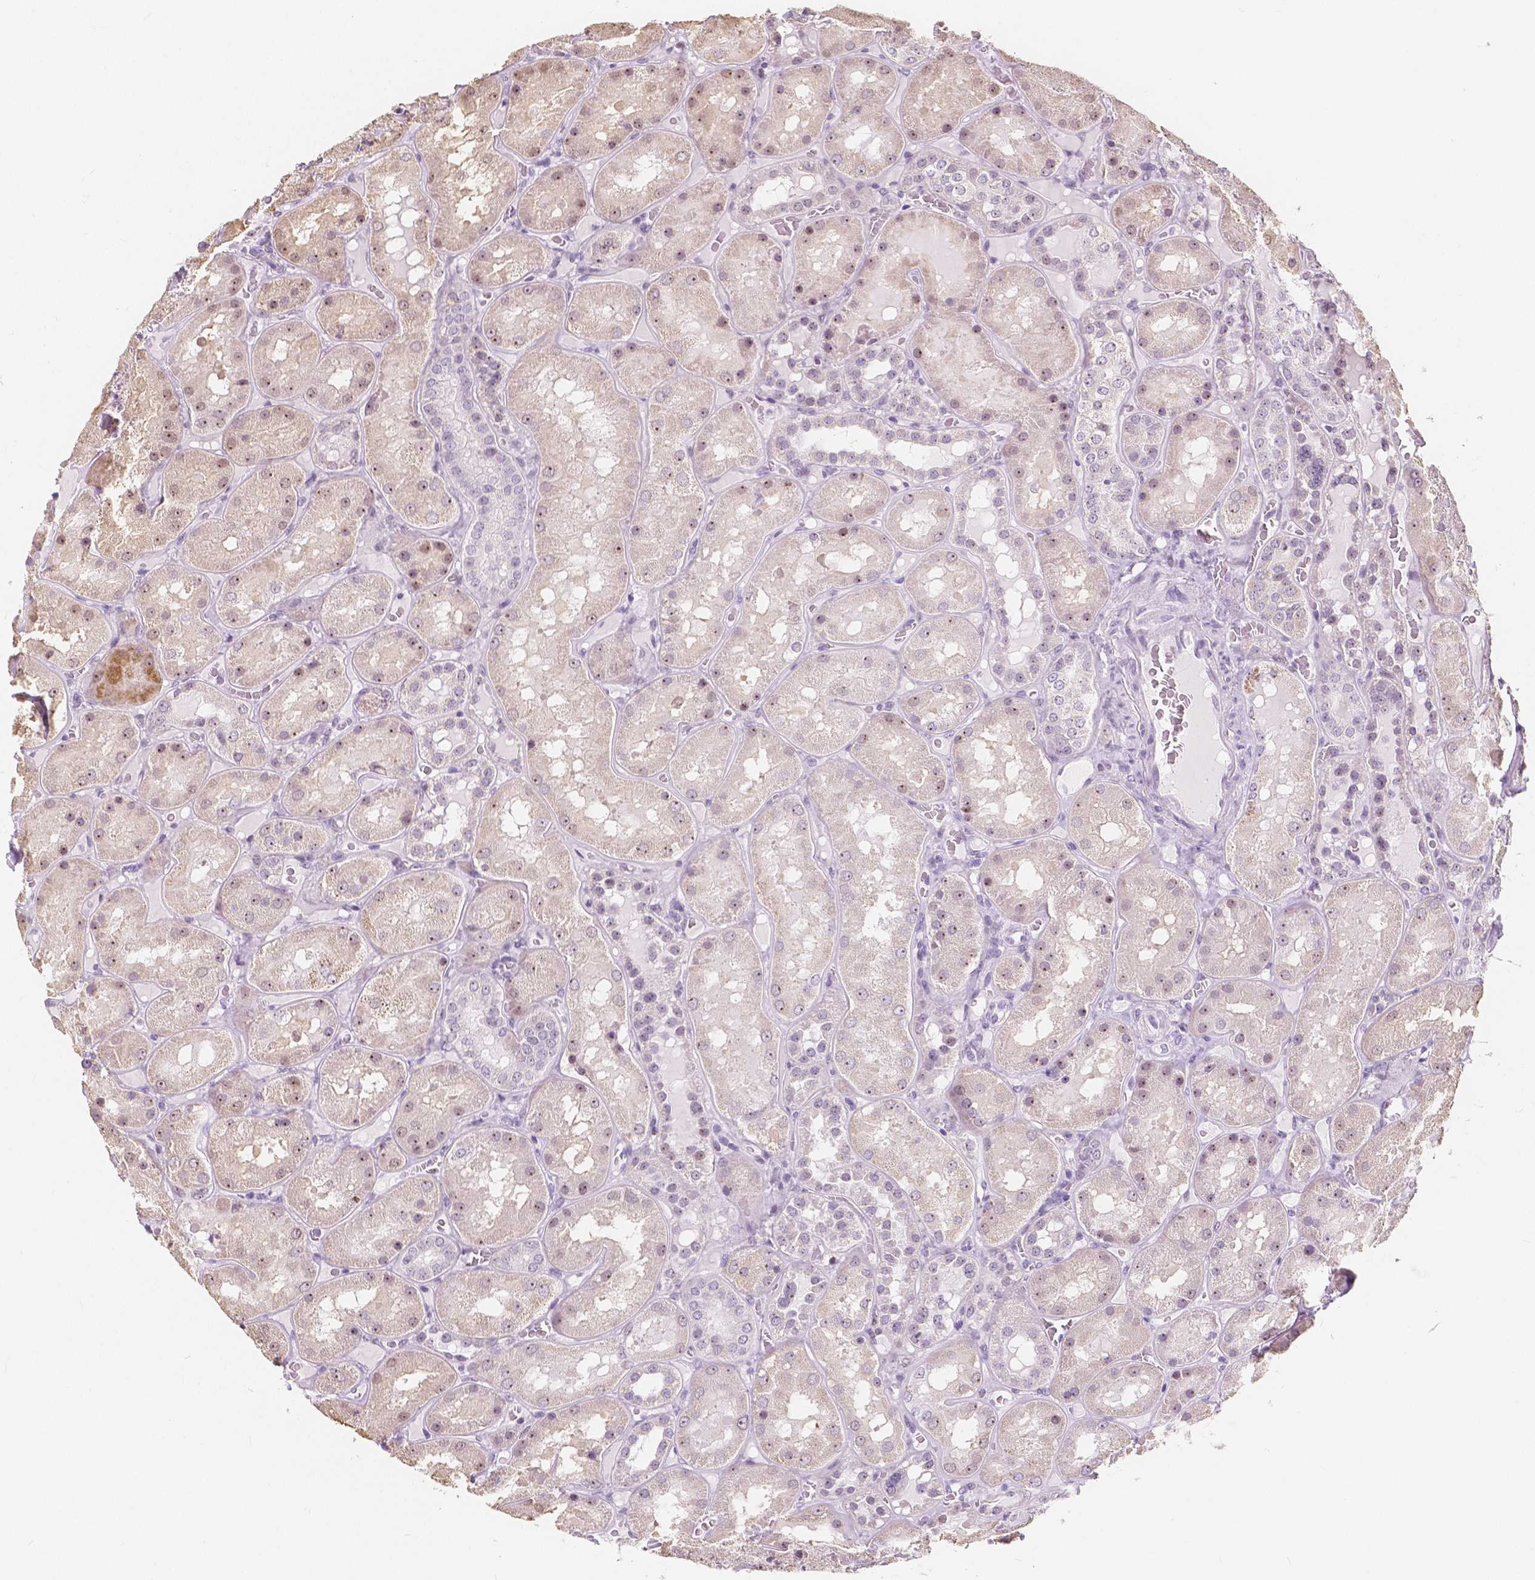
{"staining": {"intensity": "negative", "quantity": "none", "location": "none"}, "tissue": "kidney", "cell_type": "Cells in glomeruli", "image_type": "normal", "snomed": [{"axis": "morphology", "description": "Normal tissue, NOS"}, {"axis": "topography", "description": "Kidney"}], "caption": "IHC of benign human kidney displays no positivity in cells in glomeruli. The staining was performed using DAB (3,3'-diaminobenzidine) to visualize the protein expression in brown, while the nuclei were stained in blue with hematoxylin (Magnification: 20x).", "gene": "NOLC1", "patient": {"sex": "male", "age": 73}}